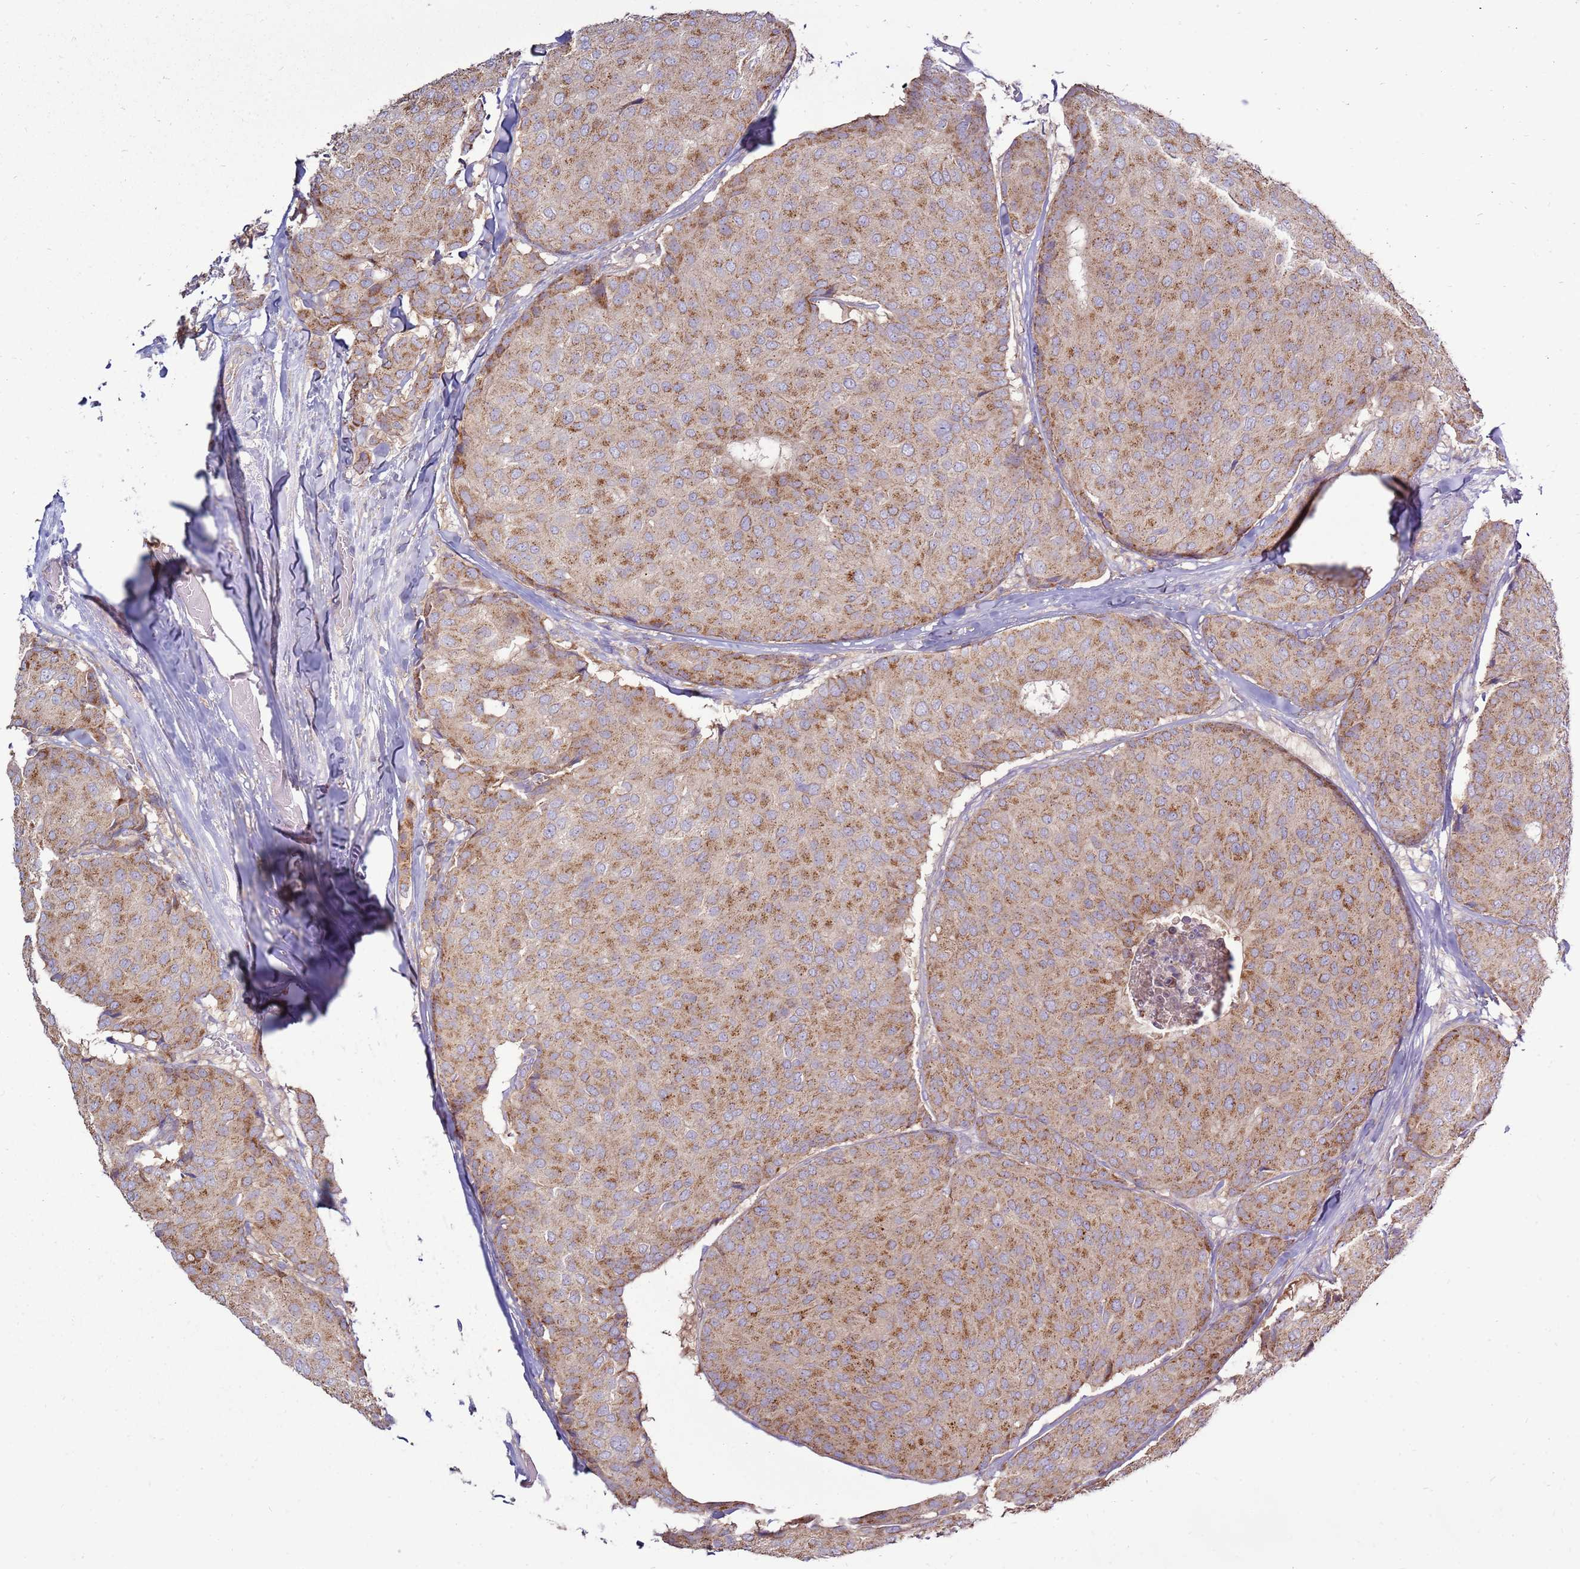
{"staining": {"intensity": "moderate", "quantity": ">75%", "location": "cytoplasmic/membranous"}, "tissue": "breast cancer", "cell_type": "Tumor cells", "image_type": "cancer", "snomed": [{"axis": "morphology", "description": "Duct carcinoma"}, {"axis": "topography", "description": "Breast"}], "caption": "This histopathology image displays IHC staining of breast cancer, with medium moderate cytoplasmic/membranous positivity in about >75% of tumor cells.", "gene": "TRAPPC4", "patient": {"sex": "female", "age": 75}}